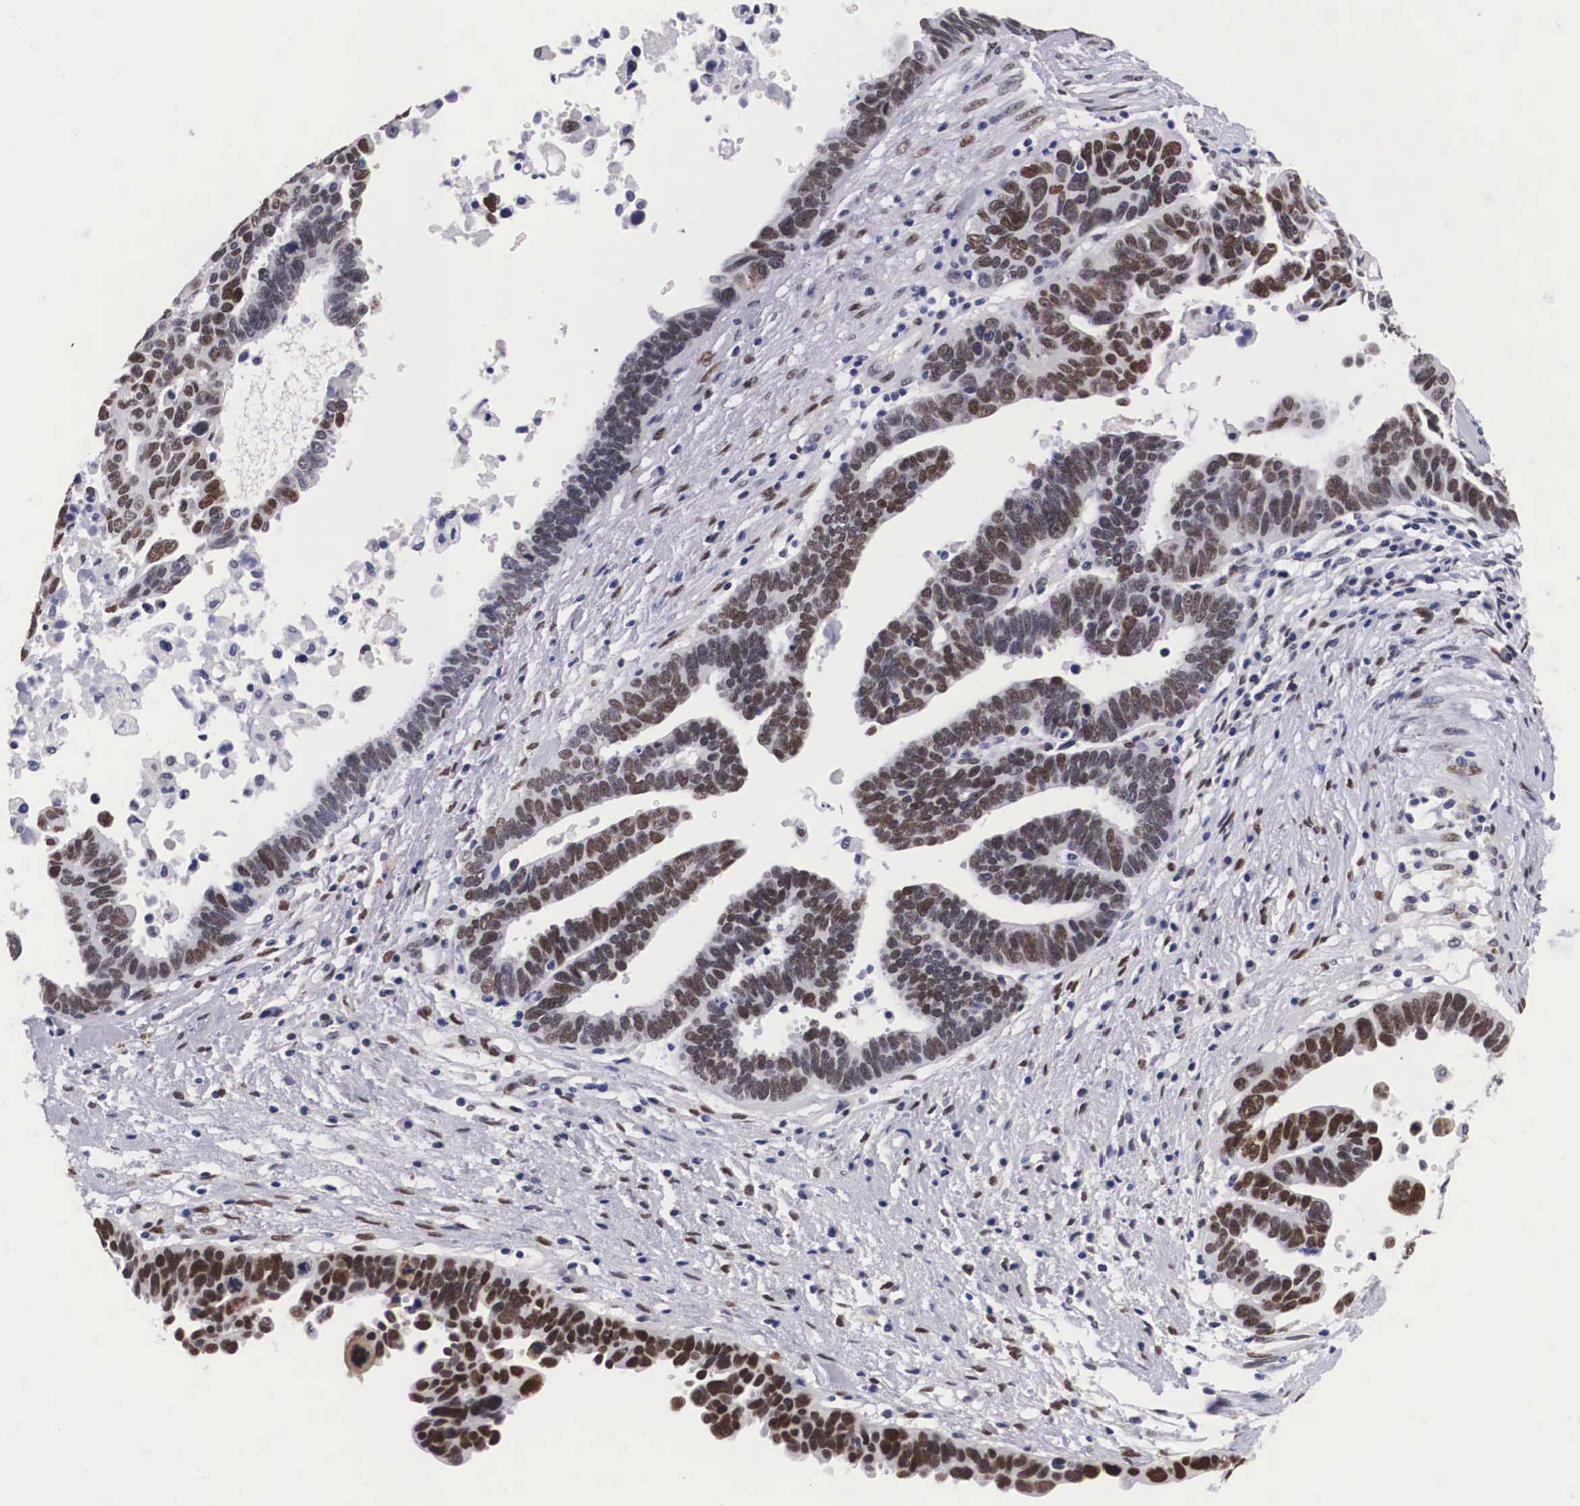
{"staining": {"intensity": "moderate", "quantity": "25%-75%", "location": "nuclear"}, "tissue": "ovarian cancer", "cell_type": "Tumor cells", "image_type": "cancer", "snomed": [{"axis": "morphology", "description": "Carcinoma, endometroid"}, {"axis": "morphology", "description": "Cystadenocarcinoma, serous, NOS"}, {"axis": "topography", "description": "Ovary"}], "caption": "Ovarian cancer (serous cystadenocarcinoma) was stained to show a protein in brown. There is medium levels of moderate nuclear expression in about 25%-75% of tumor cells.", "gene": "KHDRBS3", "patient": {"sex": "female", "age": 45}}